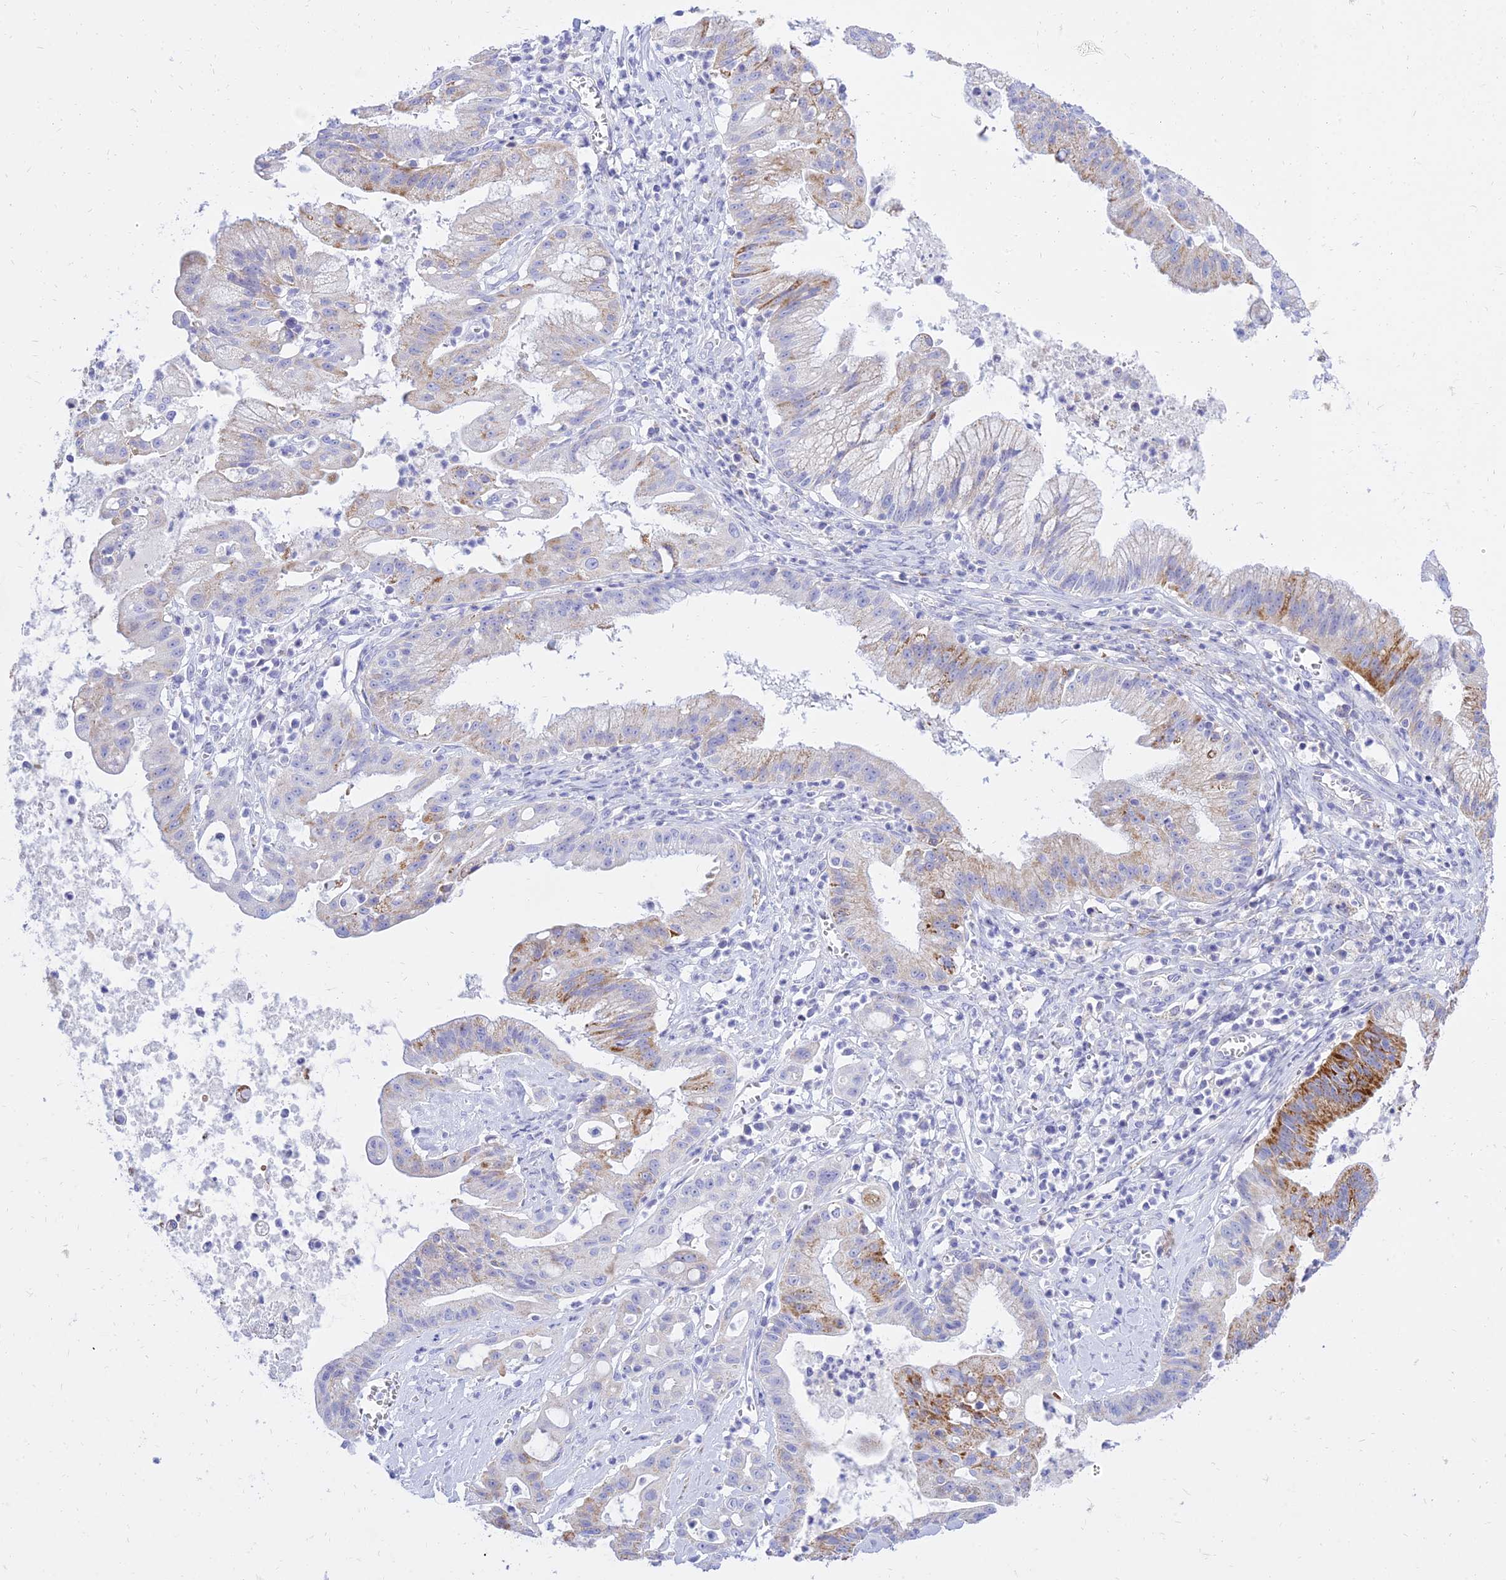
{"staining": {"intensity": "strong", "quantity": "<25%", "location": "cytoplasmic/membranous"}, "tissue": "ovarian cancer", "cell_type": "Tumor cells", "image_type": "cancer", "snomed": [{"axis": "morphology", "description": "Cystadenocarcinoma, mucinous, NOS"}, {"axis": "topography", "description": "Ovary"}], "caption": "Mucinous cystadenocarcinoma (ovarian) stained for a protein (brown) displays strong cytoplasmic/membranous positive staining in approximately <25% of tumor cells.", "gene": "PKN3", "patient": {"sex": "female", "age": 70}}